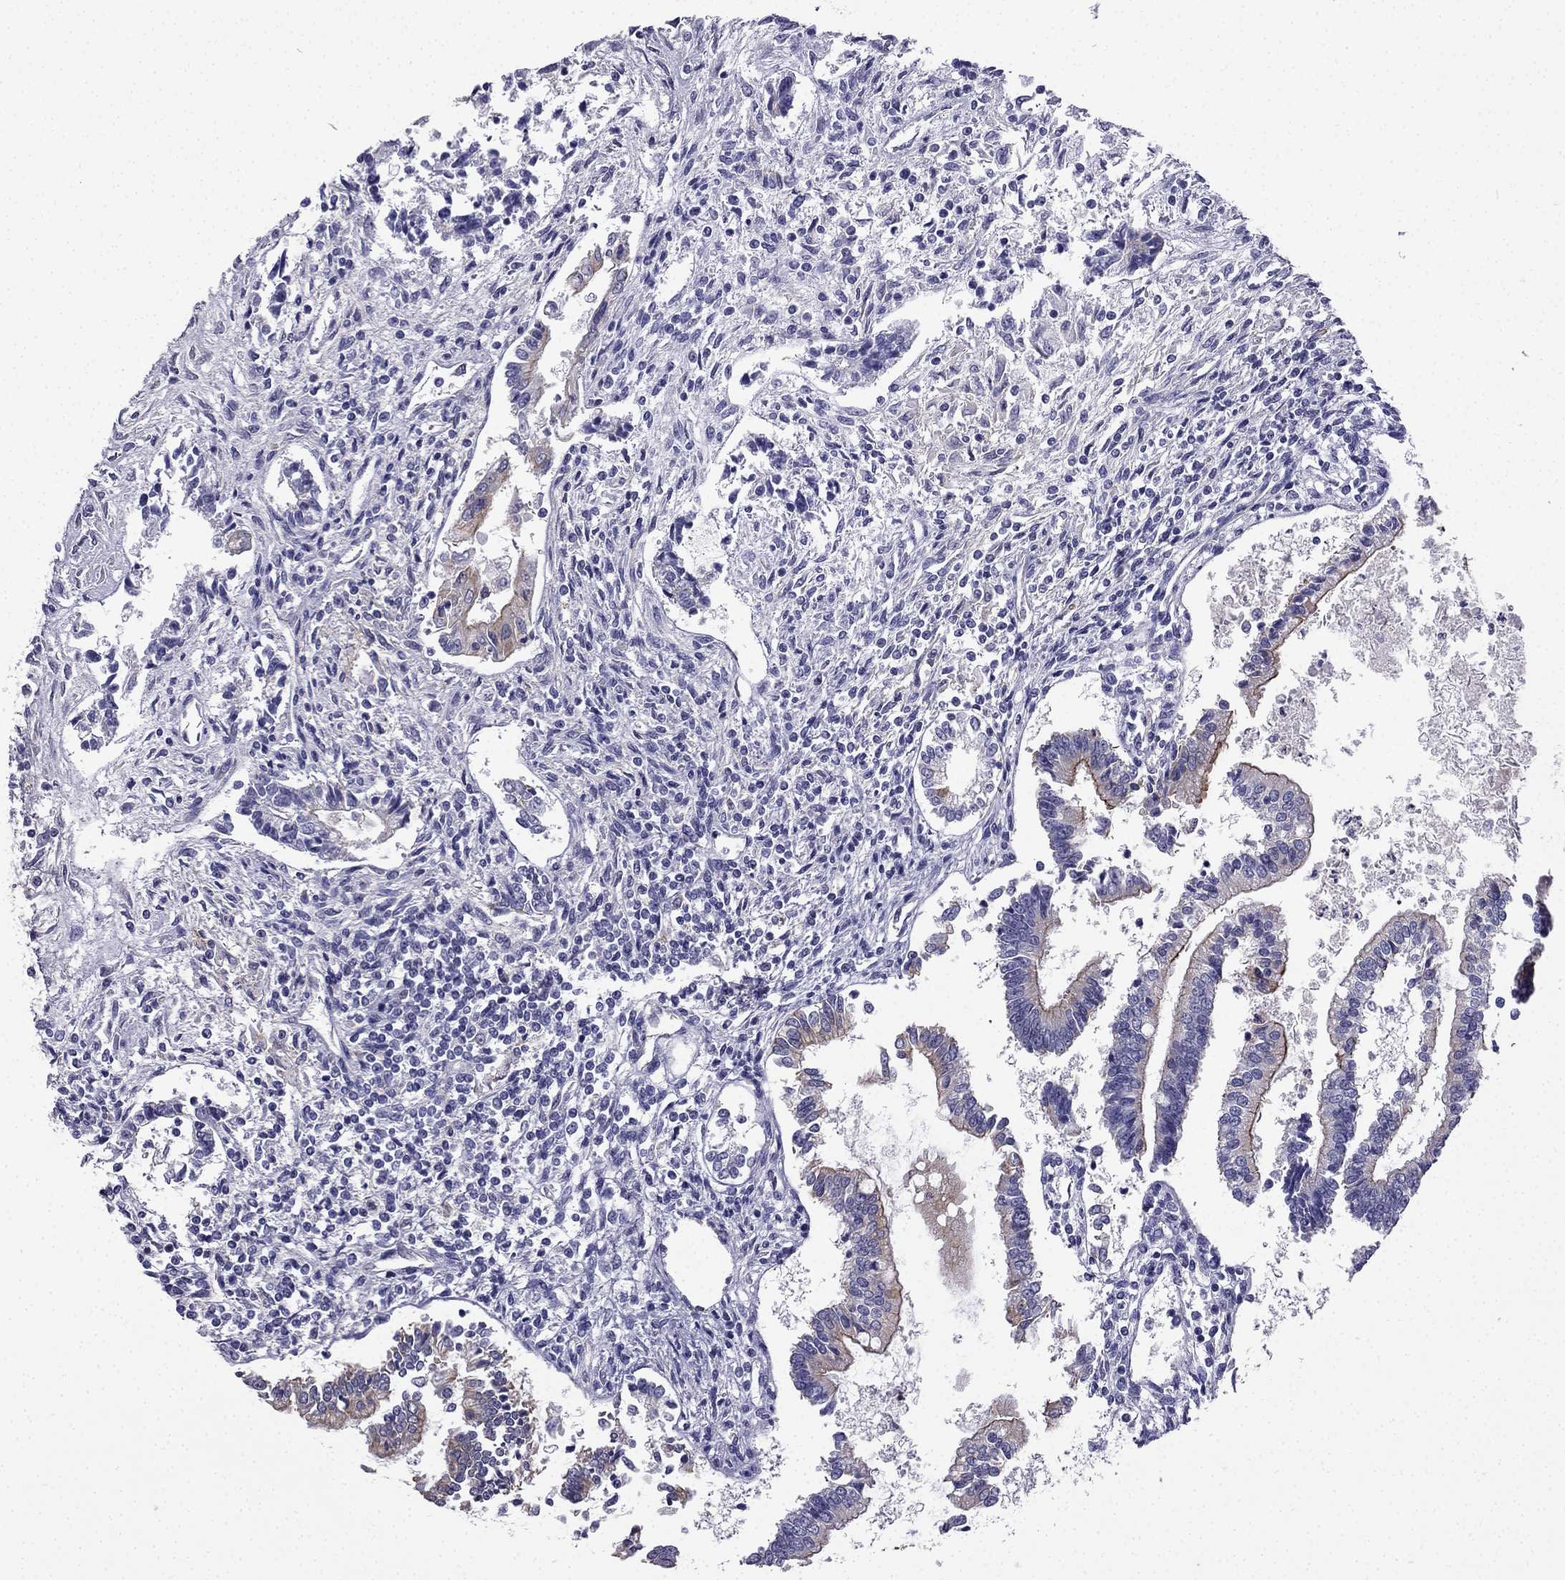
{"staining": {"intensity": "moderate", "quantity": "<25%", "location": "cytoplasmic/membranous"}, "tissue": "testis cancer", "cell_type": "Tumor cells", "image_type": "cancer", "snomed": [{"axis": "morphology", "description": "Carcinoma, Embryonal, NOS"}, {"axis": "topography", "description": "Testis"}], "caption": "About <25% of tumor cells in testis embryonal carcinoma exhibit moderate cytoplasmic/membranous protein positivity as visualized by brown immunohistochemical staining.", "gene": "ENOX1", "patient": {"sex": "male", "age": 37}}